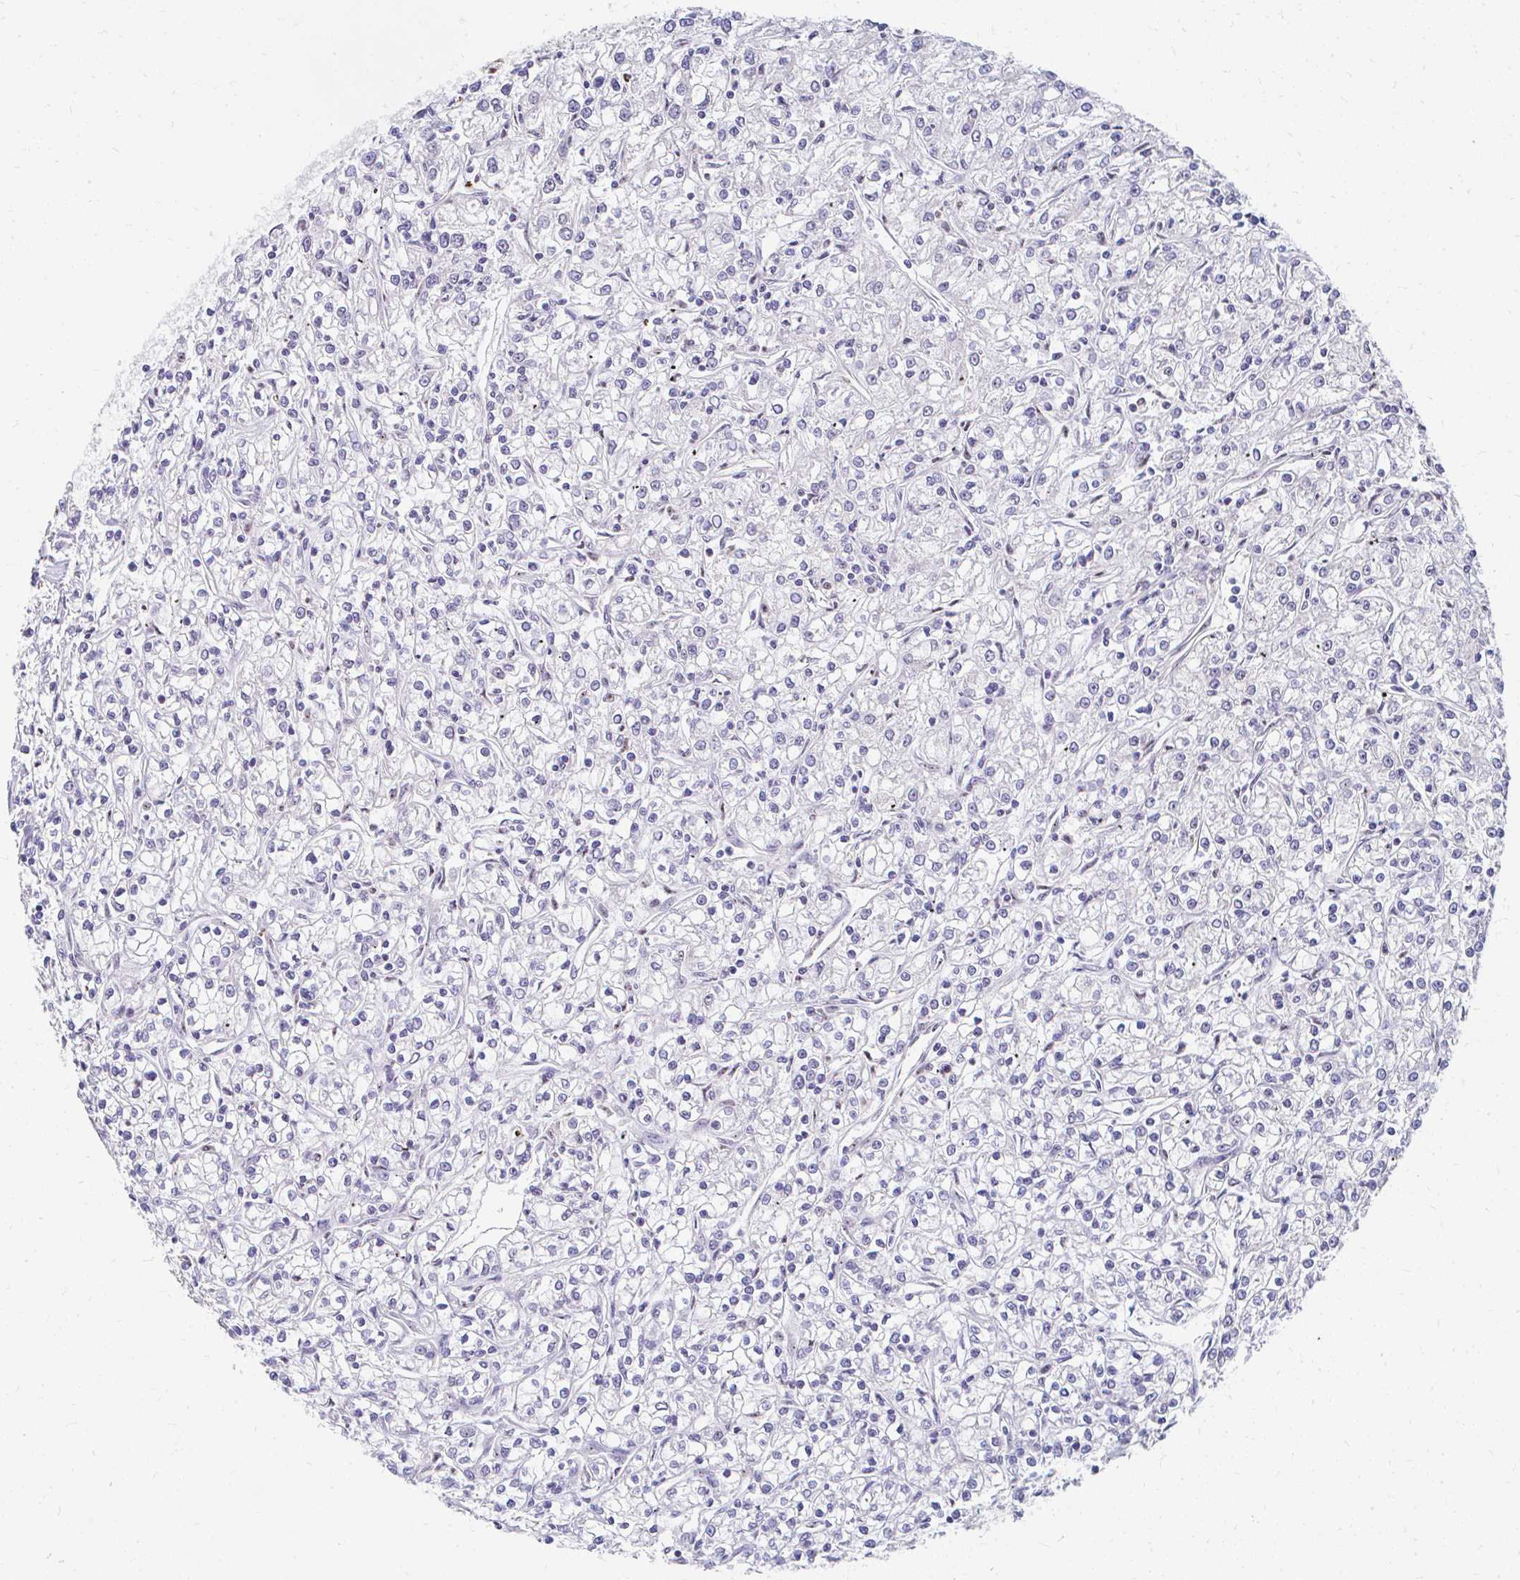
{"staining": {"intensity": "negative", "quantity": "none", "location": "none"}, "tissue": "renal cancer", "cell_type": "Tumor cells", "image_type": "cancer", "snomed": [{"axis": "morphology", "description": "Adenocarcinoma, NOS"}, {"axis": "topography", "description": "Kidney"}], "caption": "Tumor cells are negative for brown protein staining in renal cancer.", "gene": "GTF2H1", "patient": {"sex": "female", "age": 59}}